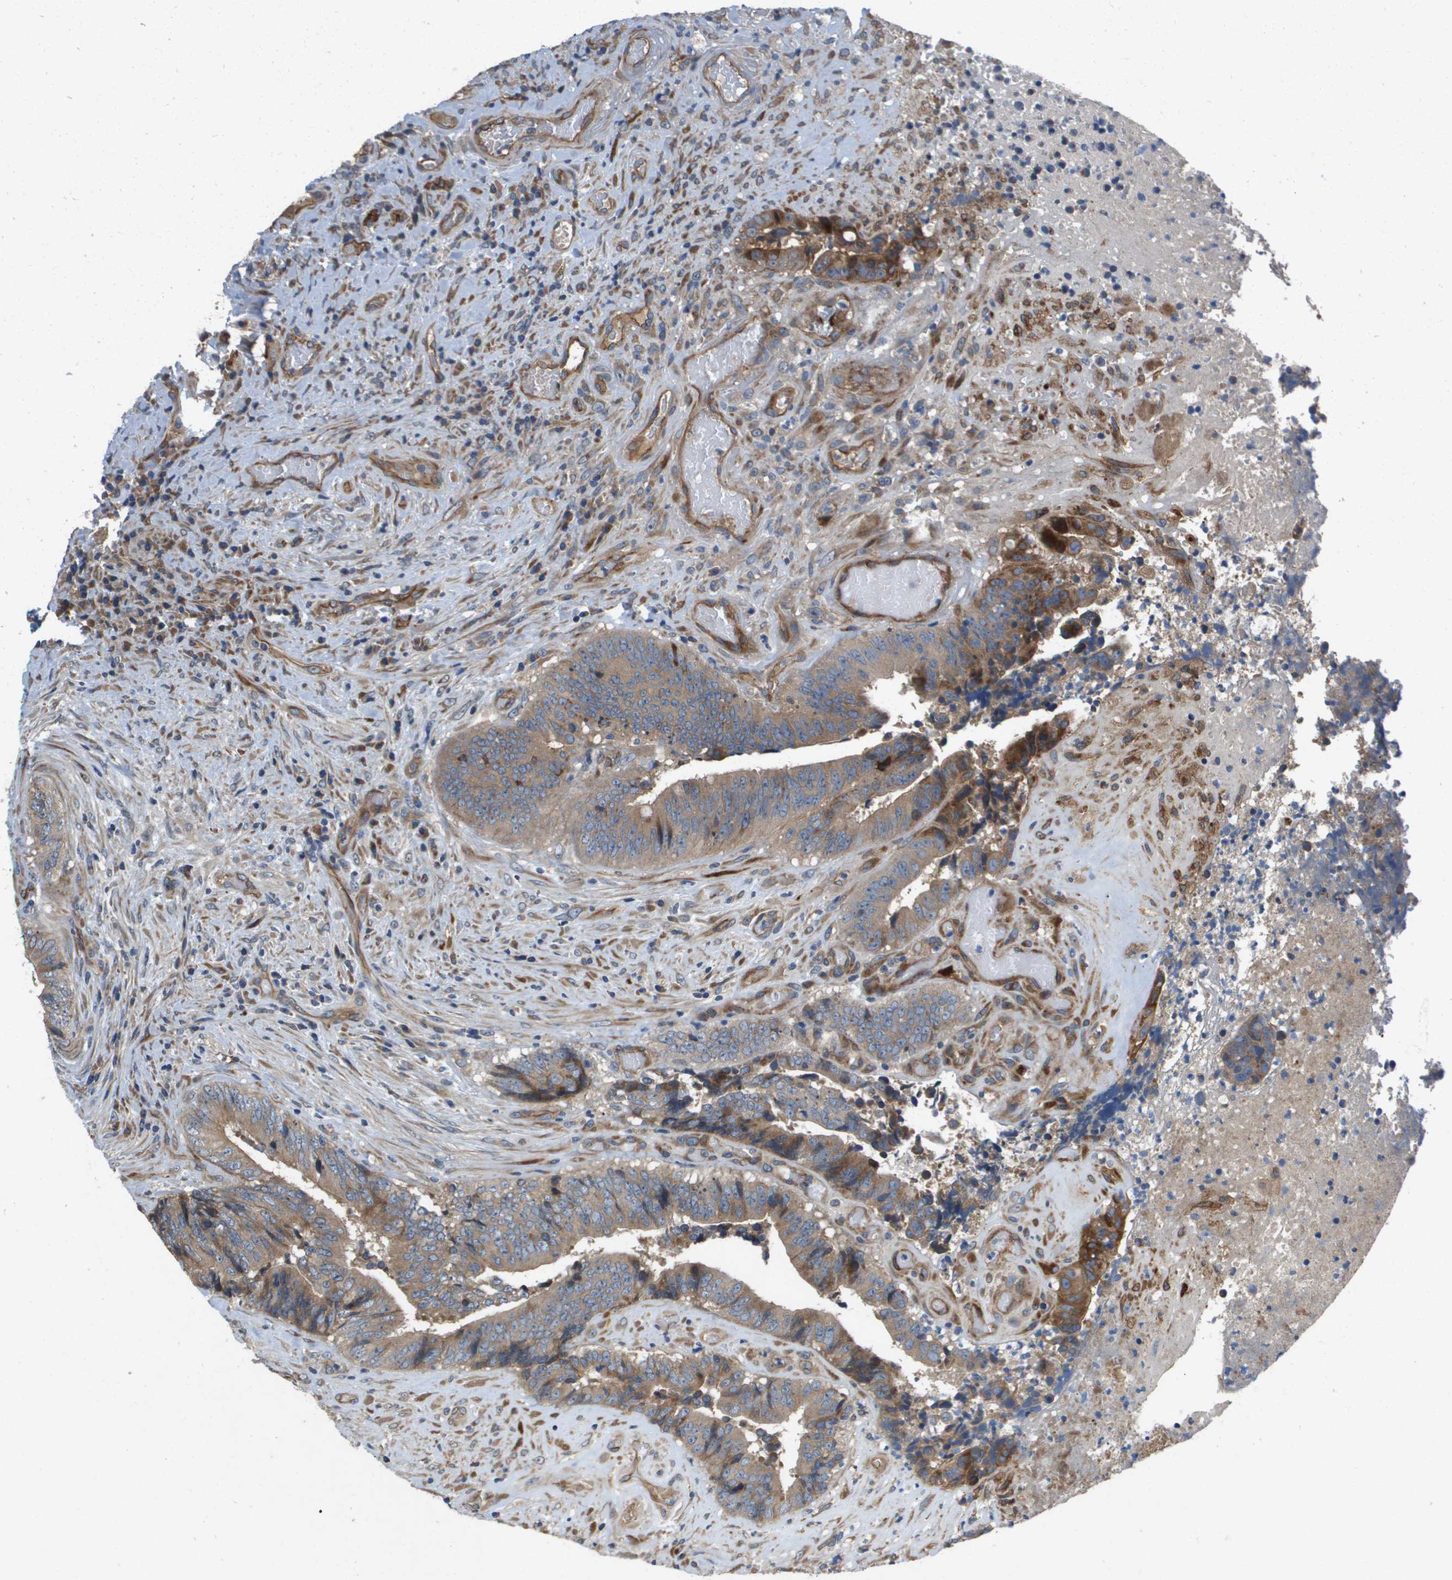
{"staining": {"intensity": "moderate", "quantity": ">75%", "location": "cytoplasmic/membranous"}, "tissue": "colorectal cancer", "cell_type": "Tumor cells", "image_type": "cancer", "snomed": [{"axis": "morphology", "description": "Adenocarcinoma, NOS"}, {"axis": "topography", "description": "Rectum"}], "caption": "The immunohistochemical stain labels moderate cytoplasmic/membranous staining in tumor cells of adenocarcinoma (colorectal) tissue.", "gene": "ENTPD2", "patient": {"sex": "male", "age": 72}}